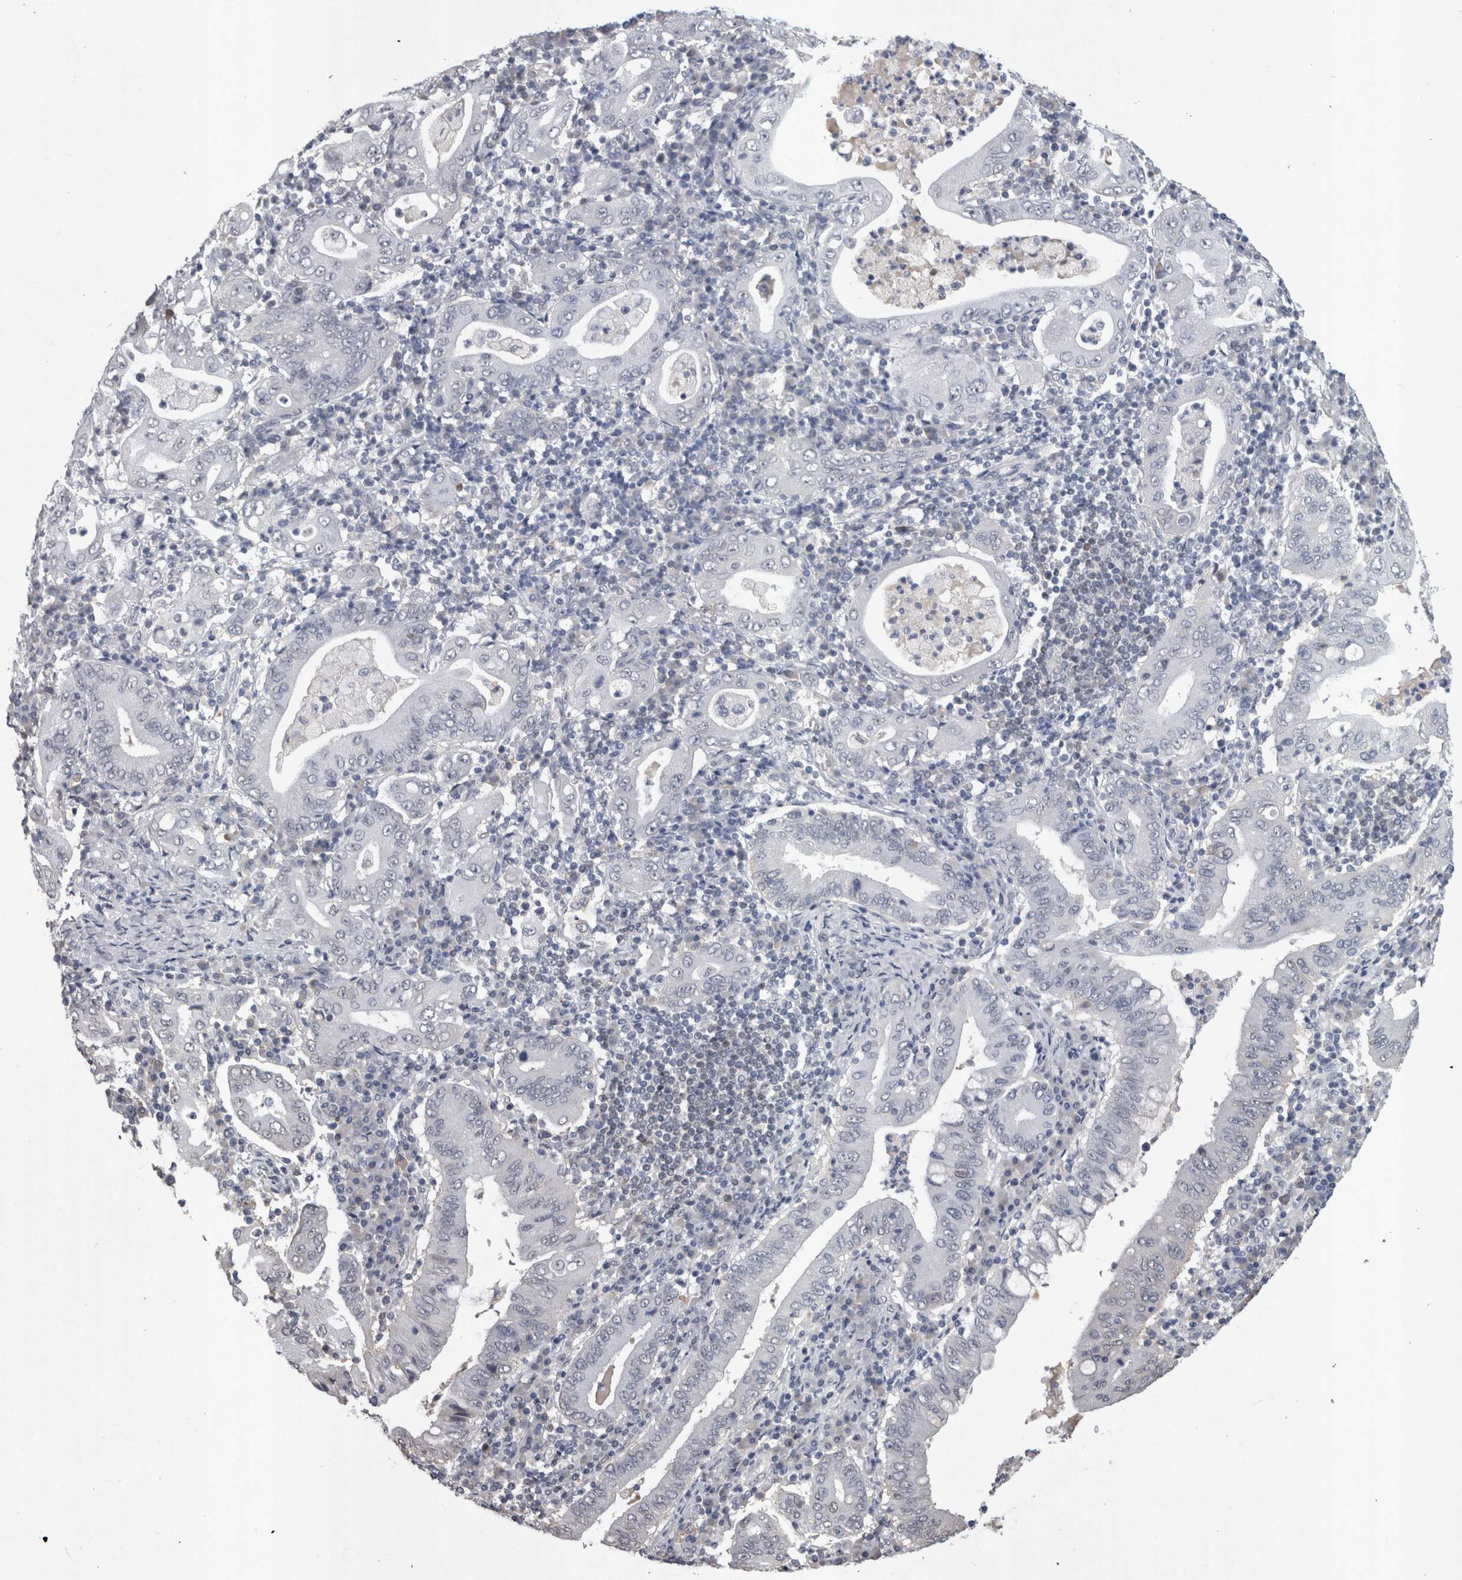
{"staining": {"intensity": "negative", "quantity": "none", "location": "none"}, "tissue": "stomach cancer", "cell_type": "Tumor cells", "image_type": "cancer", "snomed": [{"axis": "morphology", "description": "Normal tissue, NOS"}, {"axis": "morphology", "description": "Adenocarcinoma, NOS"}, {"axis": "topography", "description": "Esophagus"}, {"axis": "topography", "description": "Stomach, upper"}, {"axis": "topography", "description": "Peripheral nerve tissue"}], "caption": "The IHC micrograph has no significant staining in tumor cells of adenocarcinoma (stomach) tissue.", "gene": "PAX5", "patient": {"sex": "male", "age": 62}}